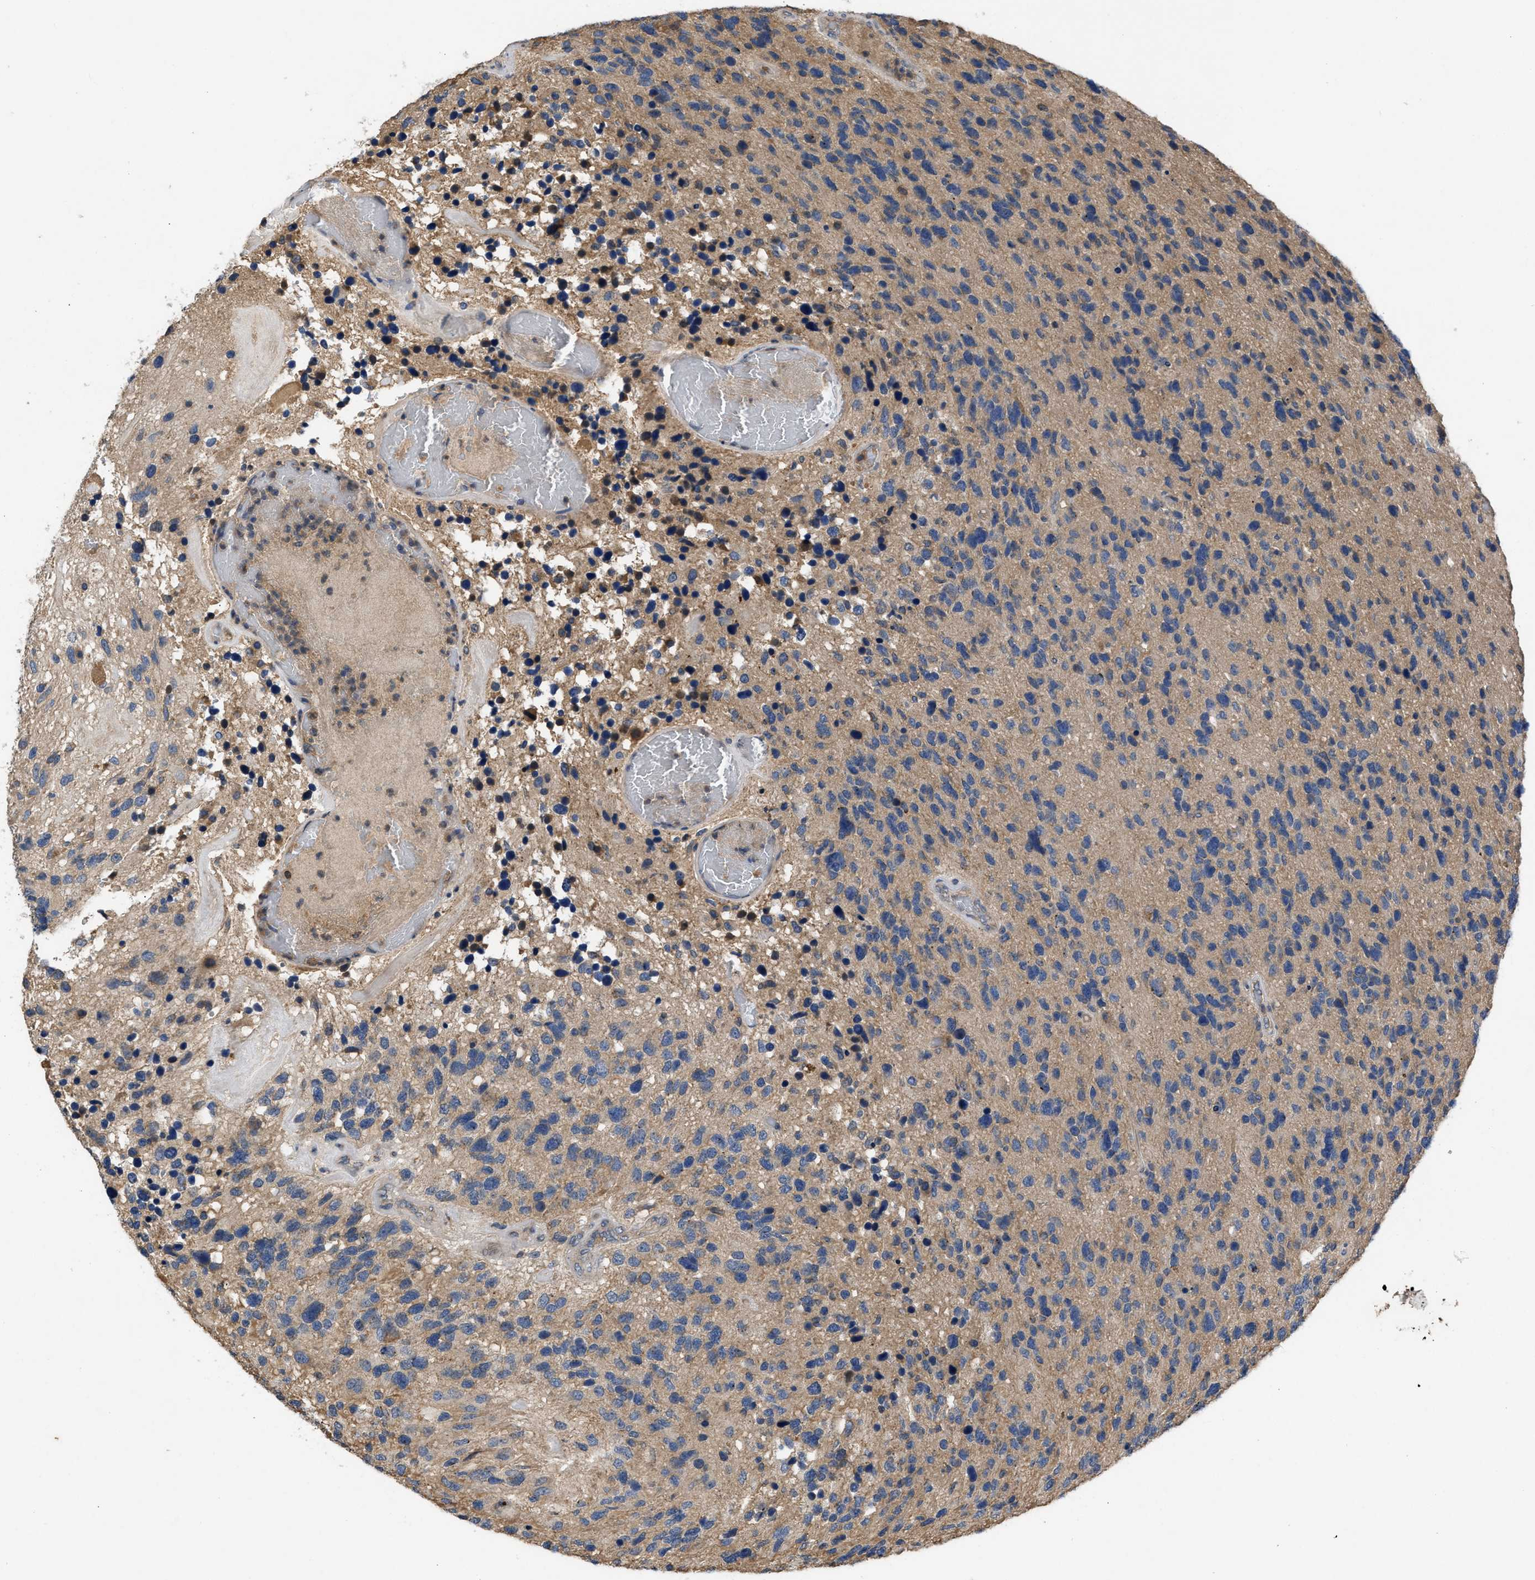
{"staining": {"intensity": "moderate", "quantity": ">75%", "location": "cytoplasmic/membranous"}, "tissue": "glioma", "cell_type": "Tumor cells", "image_type": "cancer", "snomed": [{"axis": "morphology", "description": "Glioma, malignant, High grade"}, {"axis": "topography", "description": "Brain"}], "caption": "Immunohistochemistry histopathology image of malignant glioma (high-grade) stained for a protein (brown), which demonstrates medium levels of moderate cytoplasmic/membranous positivity in approximately >75% of tumor cells.", "gene": "VPS4A", "patient": {"sex": "female", "age": 58}}